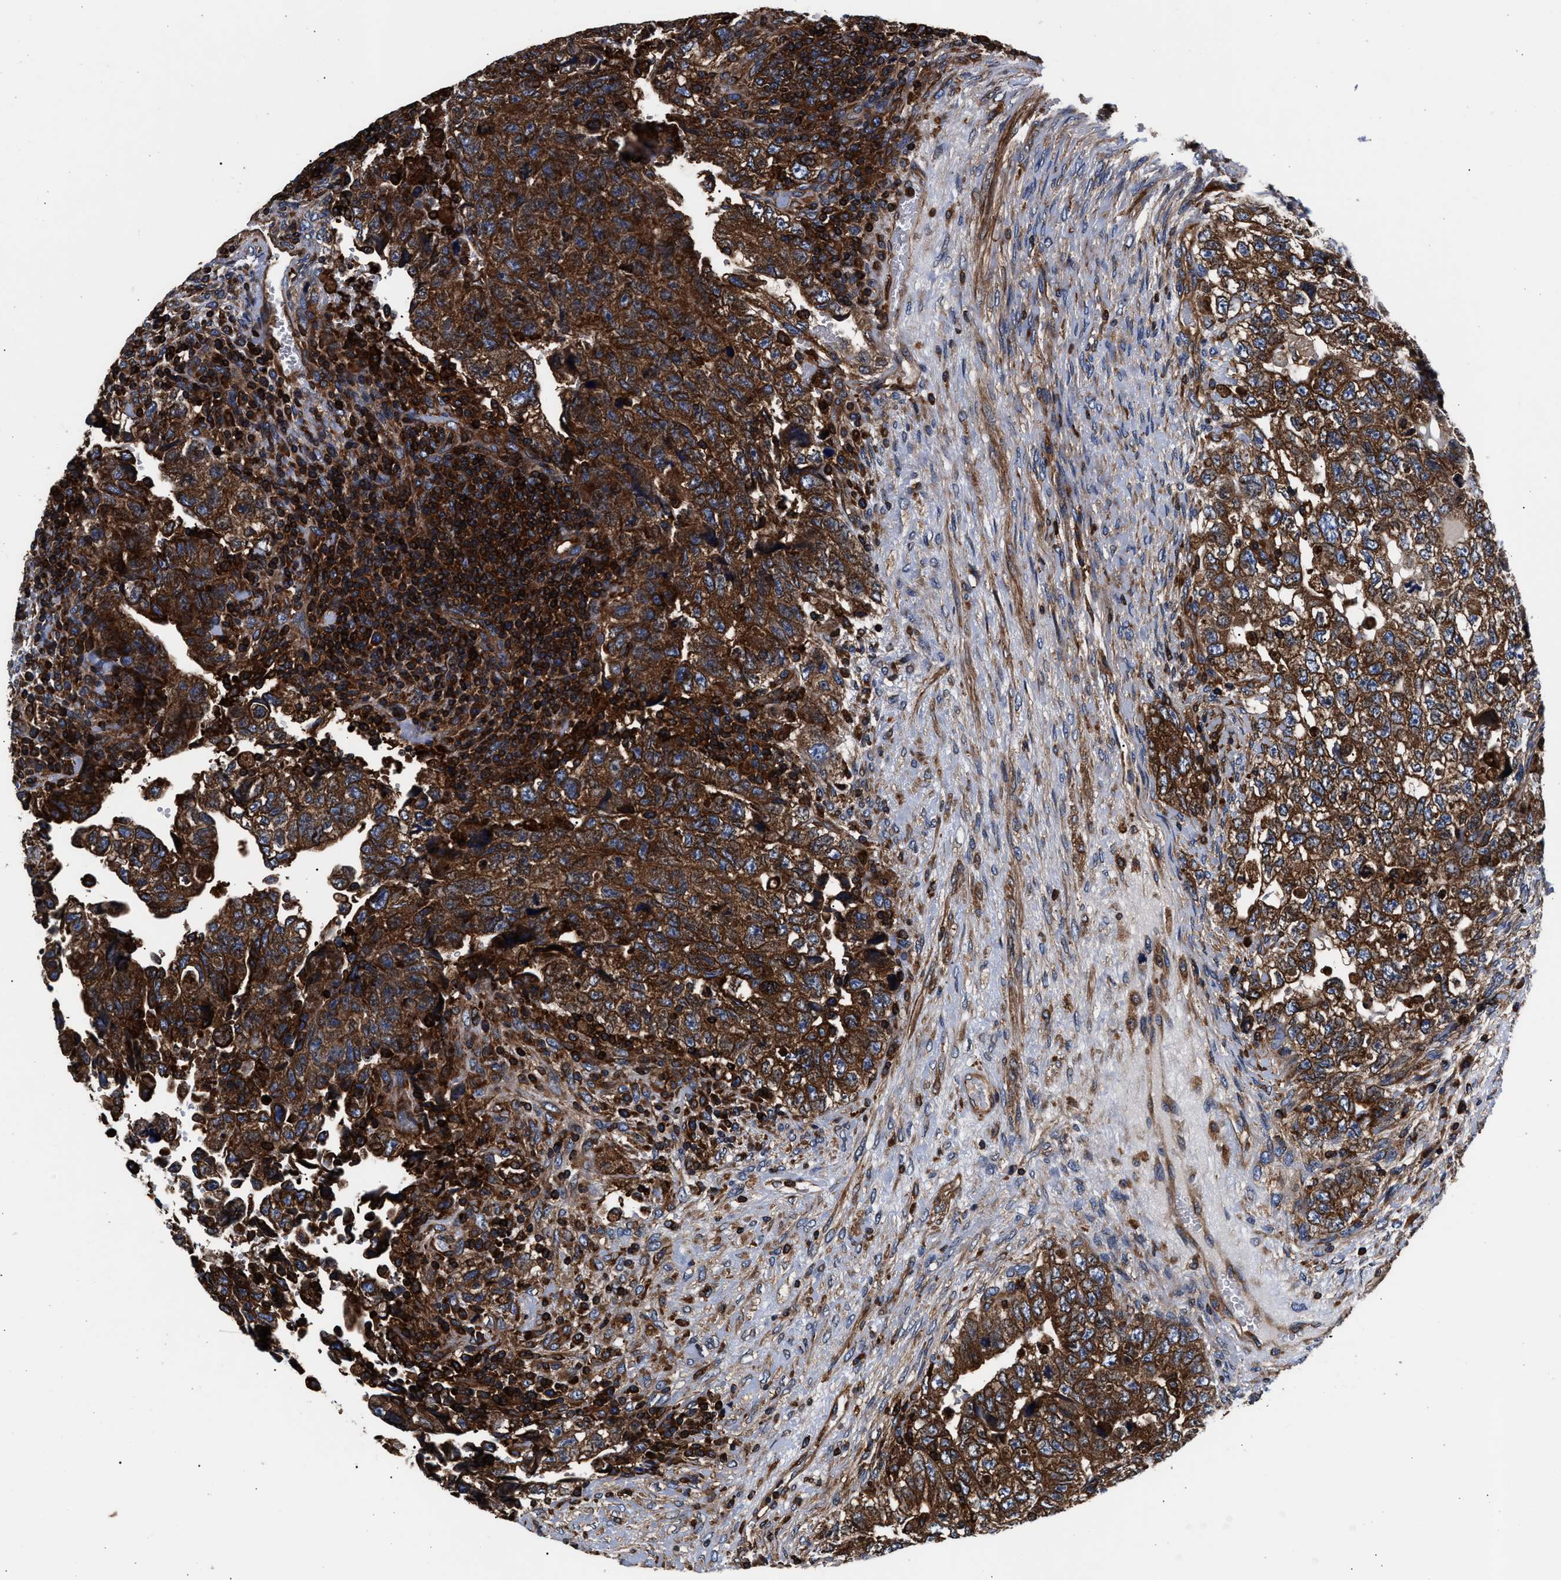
{"staining": {"intensity": "strong", "quantity": ">75%", "location": "cytoplasmic/membranous"}, "tissue": "testis cancer", "cell_type": "Tumor cells", "image_type": "cancer", "snomed": [{"axis": "morphology", "description": "Carcinoma, Embryonal, NOS"}, {"axis": "topography", "description": "Testis"}], "caption": "Human testis cancer (embryonal carcinoma) stained with a protein marker displays strong staining in tumor cells.", "gene": "KYAT1", "patient": {"sex": "male", "age": 36}}